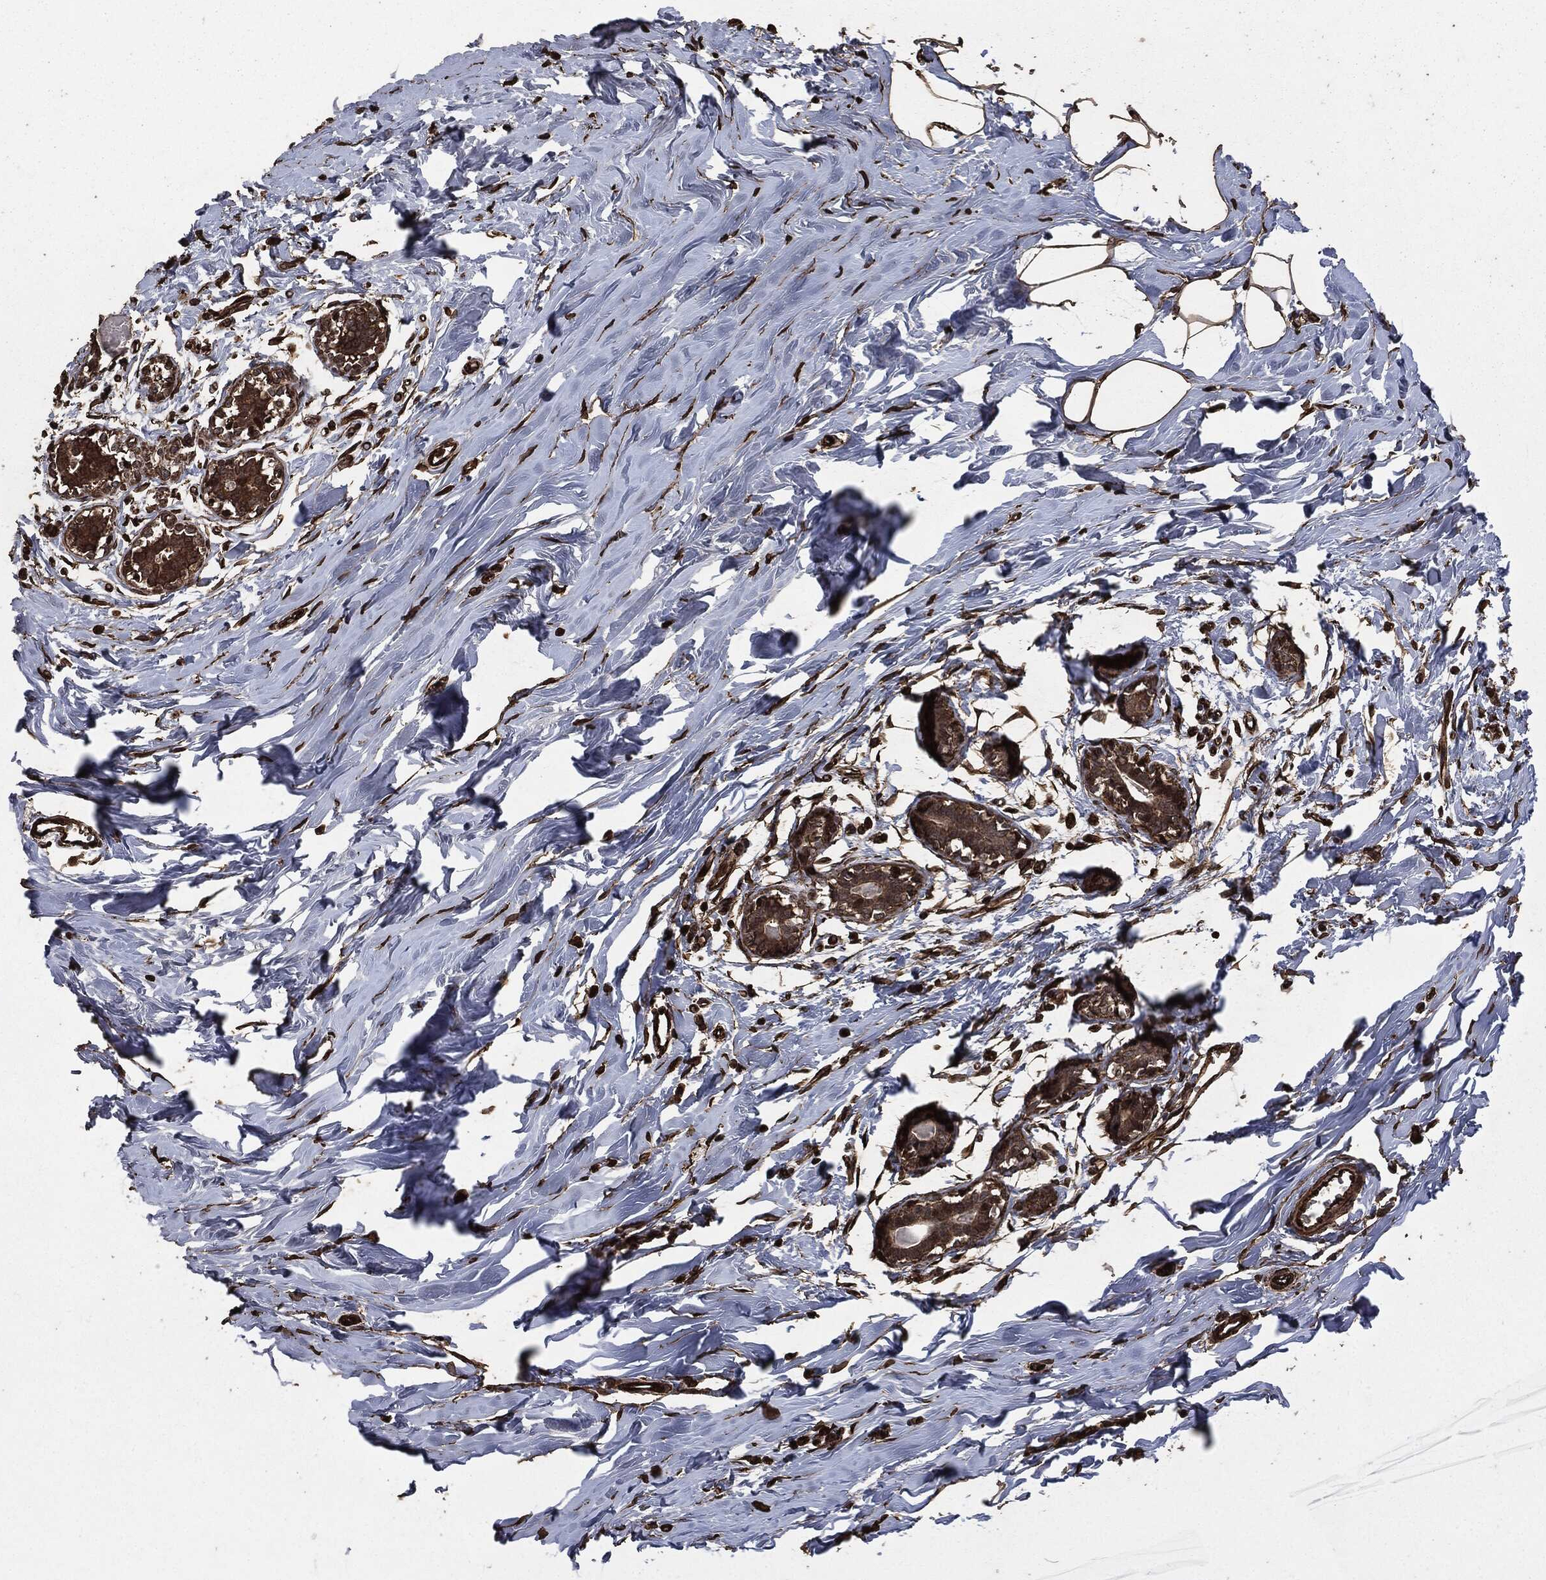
{"staining": {"intensity": "strong", "quantity": ">75%", "location": "cytoplasmic/membranous,nuclear"}, "tissue": "breast", "cell_type": "Adipocytes", "image_type": "normal", "snomed": [{"axis": "morphology", "description": "Normal tissue, NOS"}, {"axis": "morphology", "description": "Lobular carcinoma, in situ"}, {"axis": "topography", "description": "Breast"}], "caption": "Immunohistochemical staining of unremarkable human breast displays high levels of strong cytoplasmic/membranous,nuclear staining in approximately >75% of adipocytes.", "gene": "HRAS", "patient": {"sex": "female", "age": 35}}